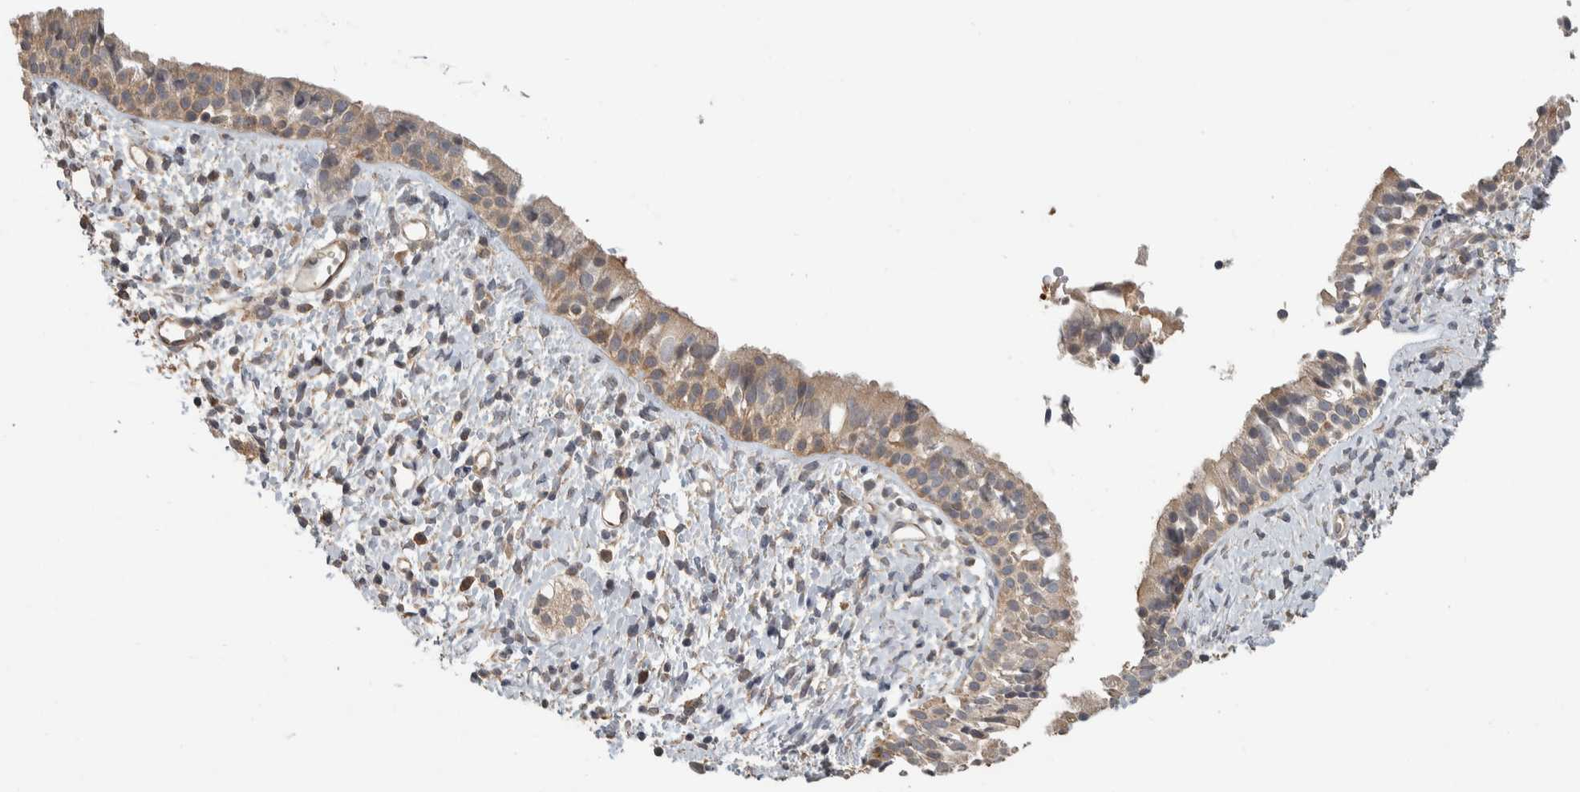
{"staining": {"intensity": "moderate", "quantity": ">75%", "location": "cytoplasmic/membranous"}, "tissue": "nasopharynx", "cell_type": "Respiratory epithelial cells", "image_type": "normal", "snomed": [{"axis": "morphology", "description": "Normal tissue, NOS"}, {"axis": "topography", "description": "Nasopharynx"}], "caption": "Immunohistochemical staining of unremarkable nasopharynx displays moderate cytoplasmic/membranous protein expression in about >75% of respiratory epithelial cells. The staining was performed using DAB (3,3'-diaminobenzidine) to visualize the protein expression in brown, while the nuclei were stained in blue with hematoxylin (Magnification: 20x).", "gene": "EIF3H", "patient": {"sex": "male", "age": 22}}